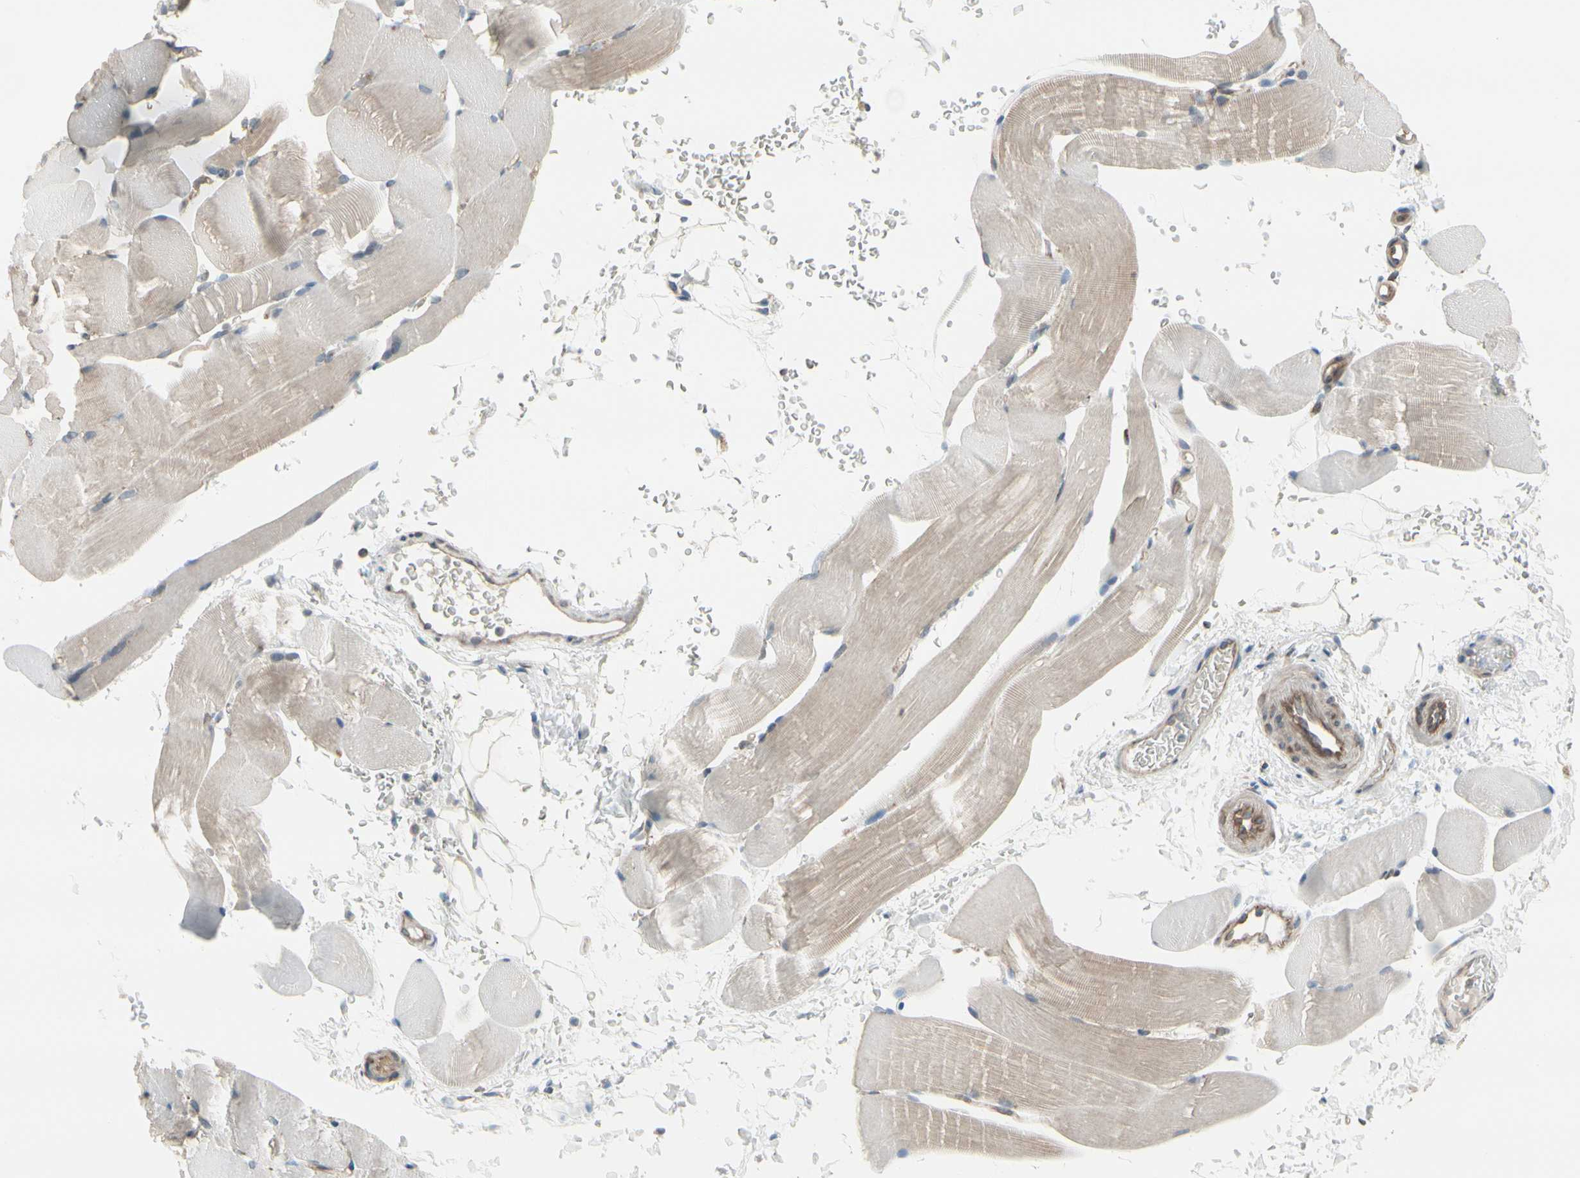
{"staining": {"intensity": "weak", "quantity": "25%-75%", "location": "cytoplasmic/membranous"}, "tissue": "skeletal muscle", "cell_type": "Myocytes", "image_type": "normal", "snomed": [{"axis": "morphology", "description": "Normal tissue, NOS"}, {"axis": "topography", "description": "Skeletal muscle"}, {"axis": "topography", "description": "Parathyroid gland"}], "caption": "Immunohistochemical staining of benign human skeletal muscle displays weak cytoplasmic/membranous protein expression in about 25%-75% of myocytes. (brown staining indicates protein expression, while blue staining denotes nuclei).", "gene": "FNDC3A", "patient": {"sex": "female", "age": 37}}